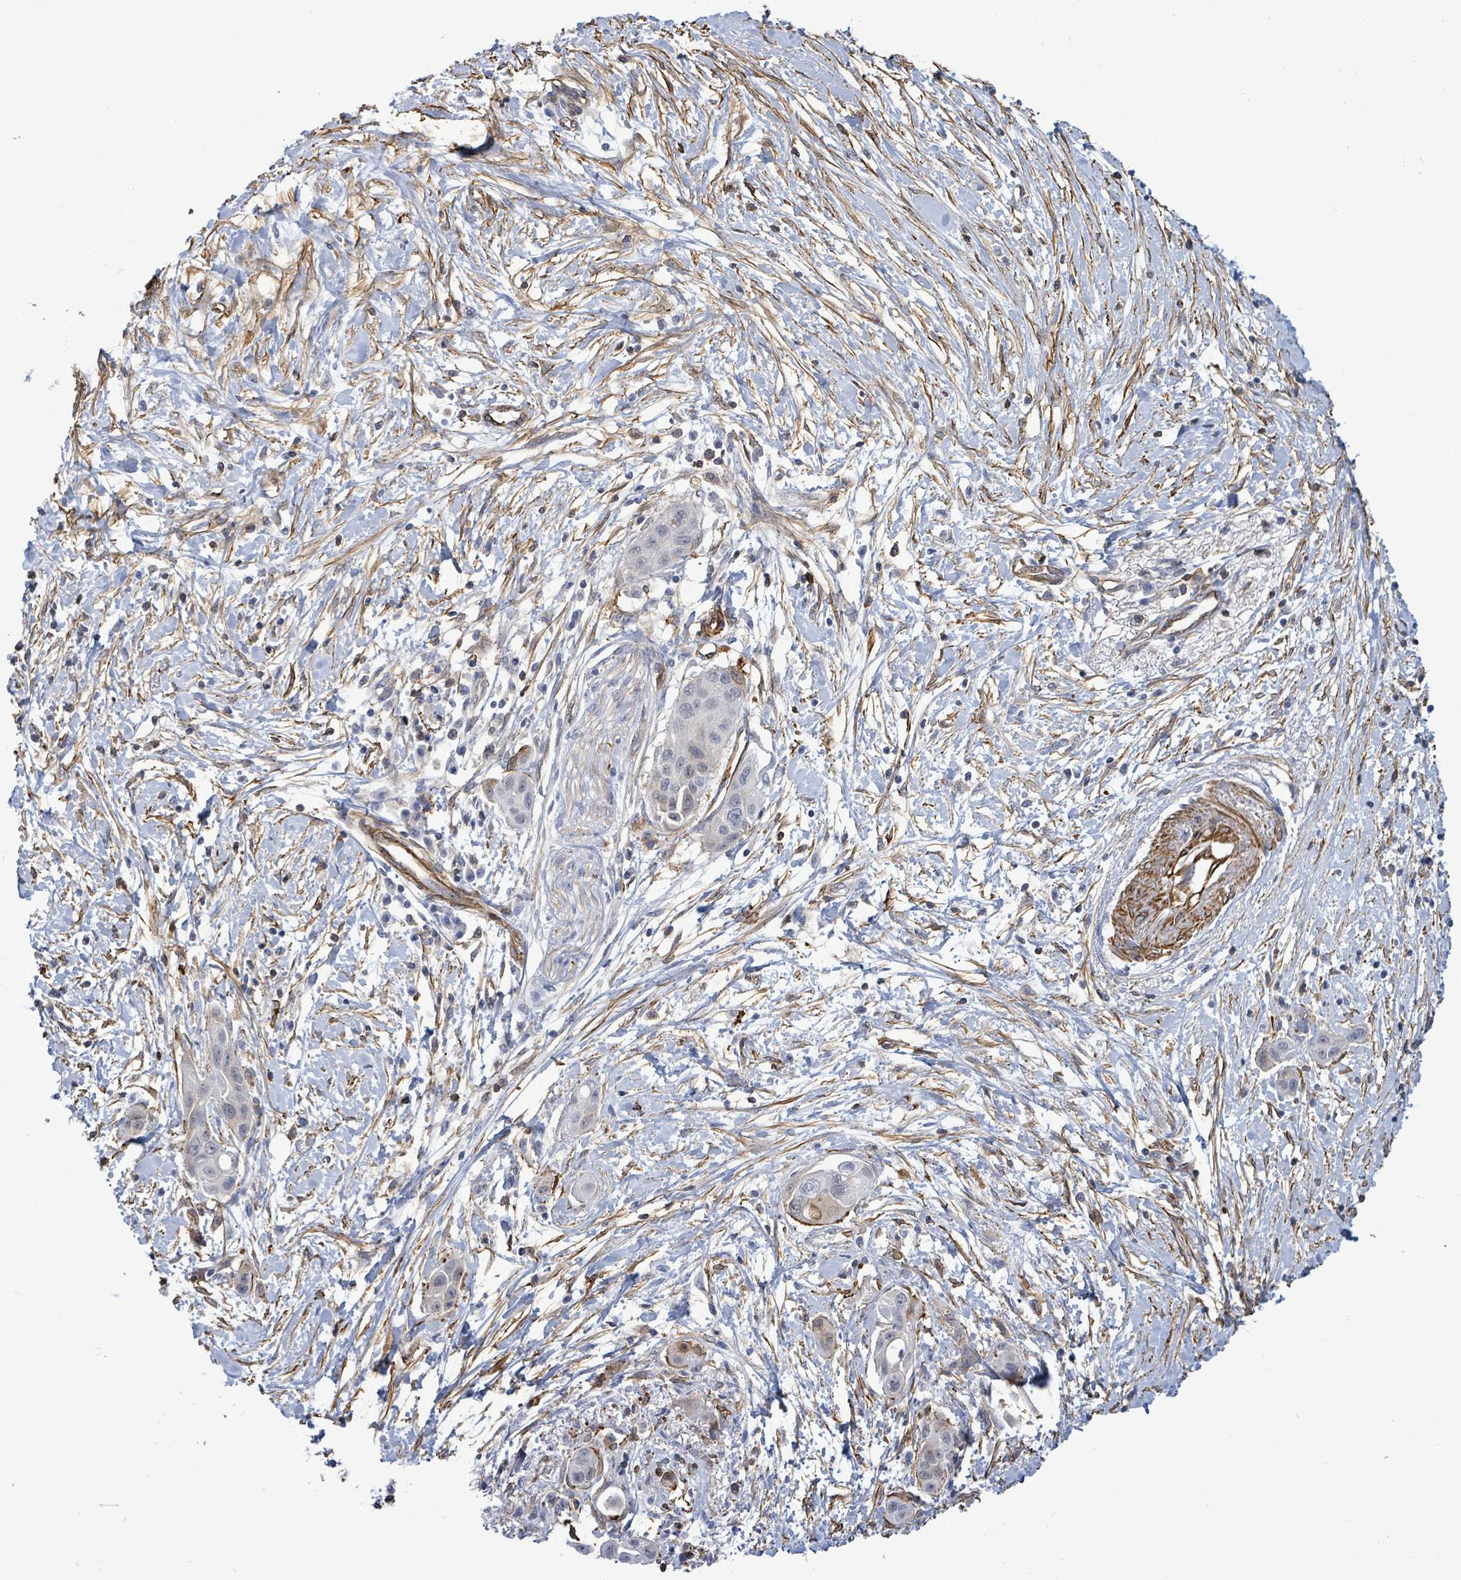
{"staining": {"intensity": "negative", "quantity": "none", "location": "none"}, "tissue": "pancreatic cancer", "cell_type": "Tumor cells", "image_type": "cancer", "snomed": [{"axis": "morphology", "description": "Adenocarcinoma, NOS"}, {"axis": "topography", "description": "Pancreas"}], "caption": "Adenocarcinoma (pancreatic) stained for a protein using immunohistochemistry (IHC) displays no staining tumor cells.", "gene": "PRKRIP1", "patient": {"sex": "male", "age": 68}}